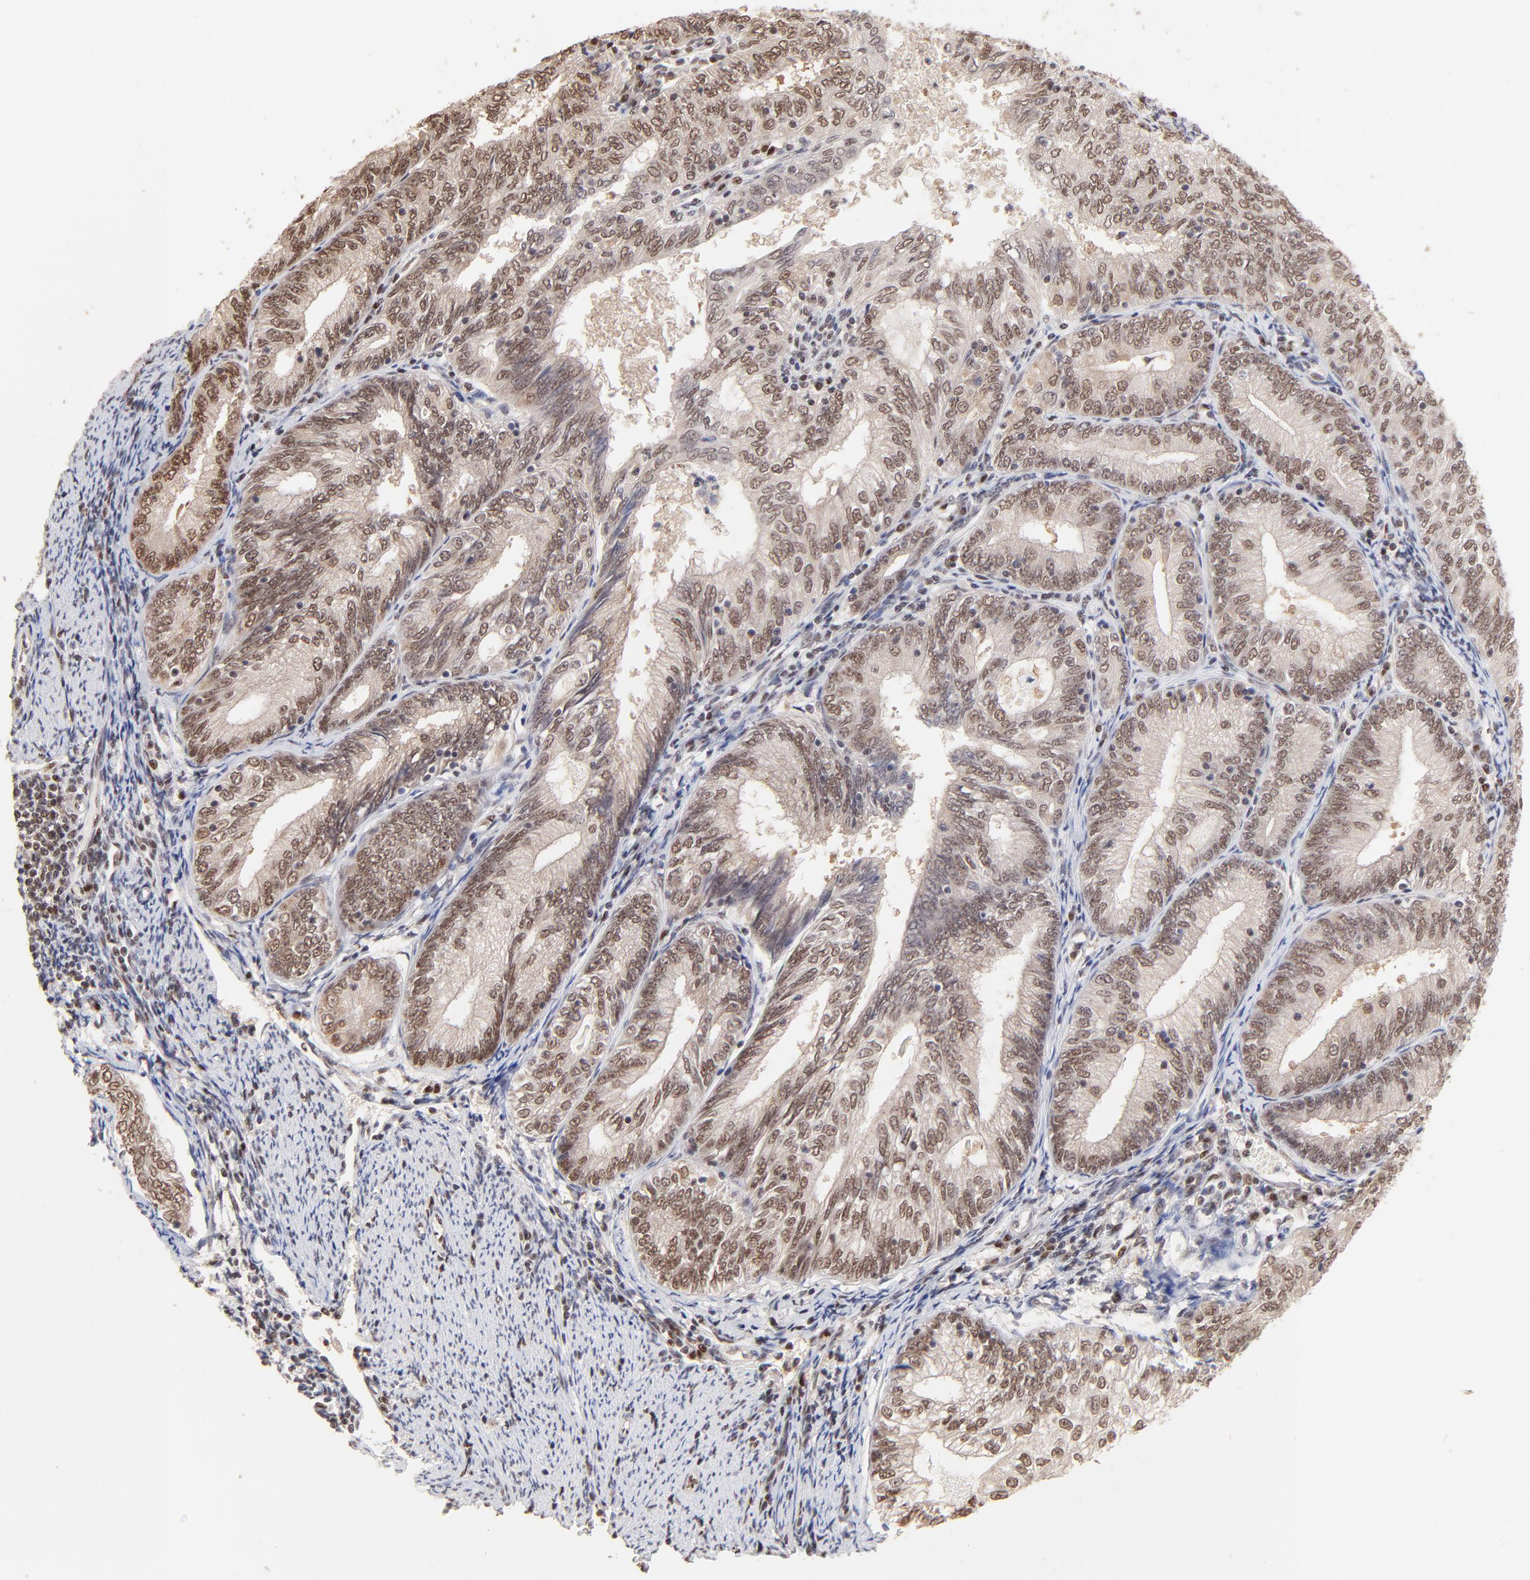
{"staining": {"intensity": "moderate", "quantity": ">75%", "location": "cytoplasmic/membranous,nuclear"}, "tissue": "endometrial cancer", "cell_type": "Tumor cells", "image_type": "cancer", "snomed": [{"axis": "morphology", "description": "Adenocarcinoma, NOS"}, {"axis": "topography", "description": "Endometrium"}], "caption": "Endometrial adenocarcinoma stained with a protein marker reveals moderate staining in tumor cells.", "gene": "DSN1", "patient": {"sex": "female", "age": 69}}